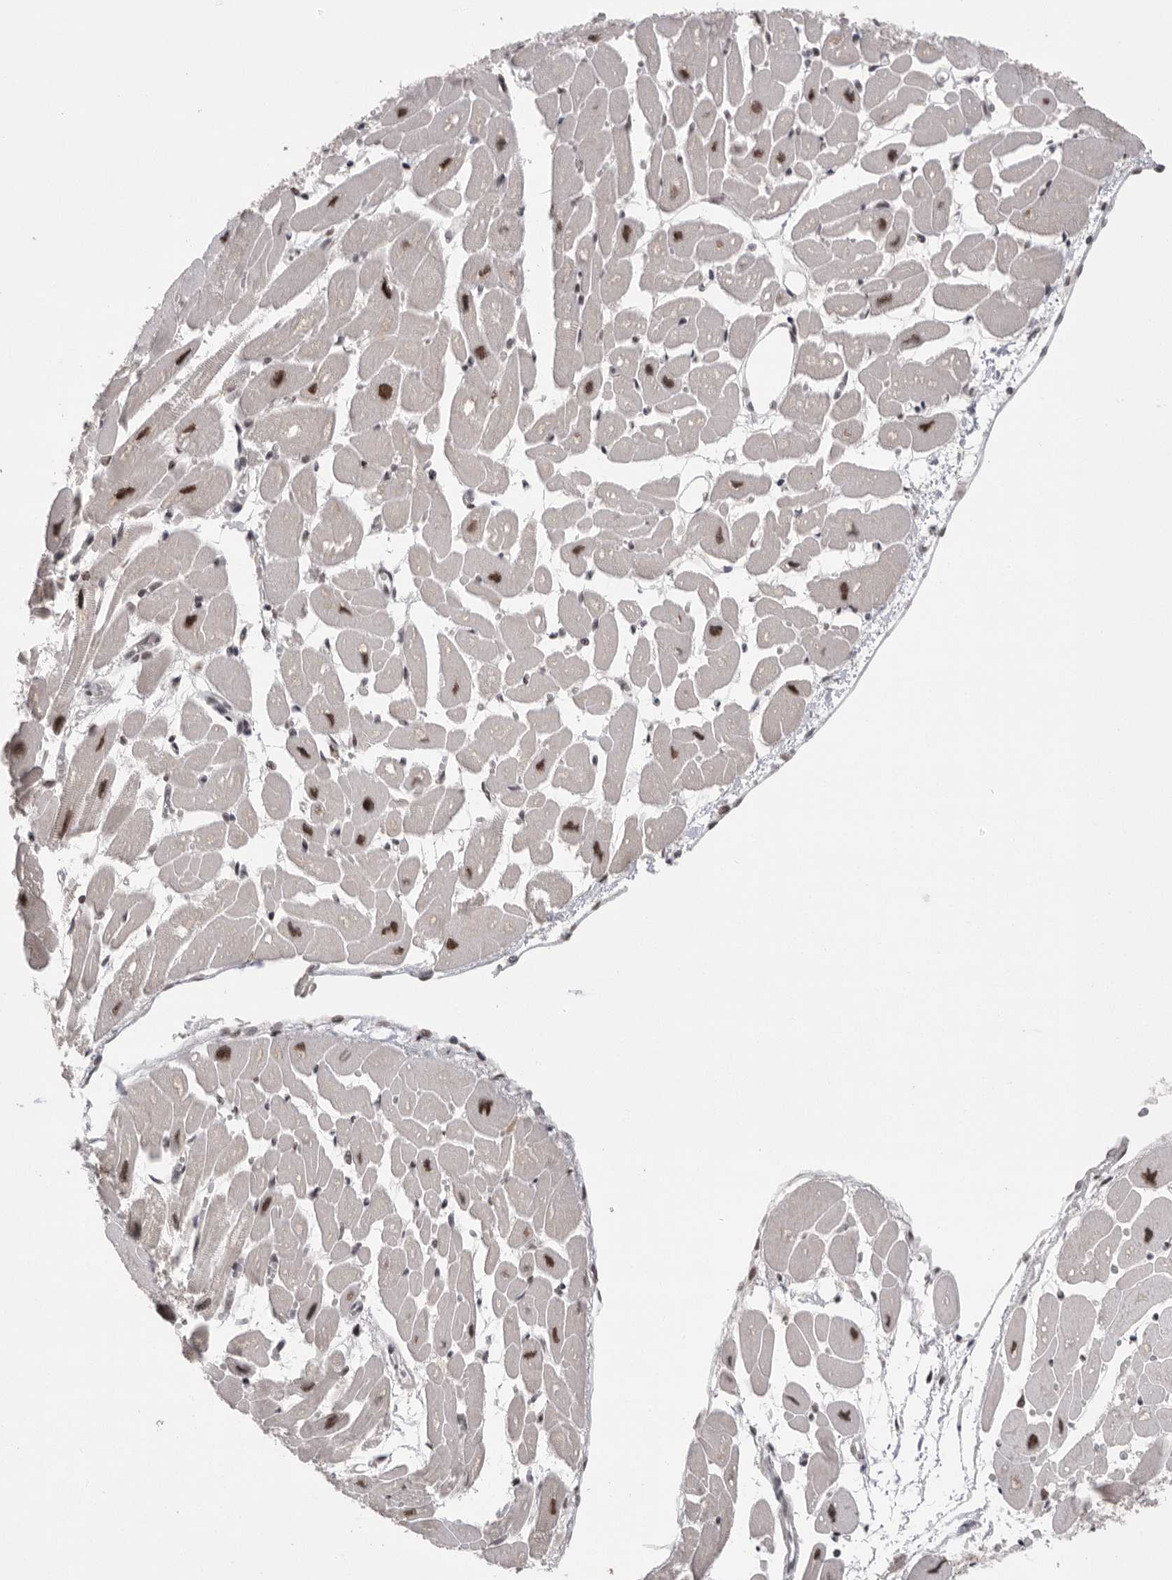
{"staining": {"intensity": "strong", "quantity": ">75%", "location": "nuclear"}, "tissue": "heart muscle", "cell_type": "Cardiomyocytes", "image_type": "normal", "snomed": [{"axis": "morphology", "description": "Normal tissue, NOS"}, {"axis": "topography", "description": "Heart"}], "caption": "Normal heart muscle exhibits strong nuclear expression in about >75% of cardiomyocytes, visualized by immunohistochemistry. (IHC, brightfield microscopy, high magnification).", "gene": "POU5F1", "patient": {"sex": "female", "age": 54}}